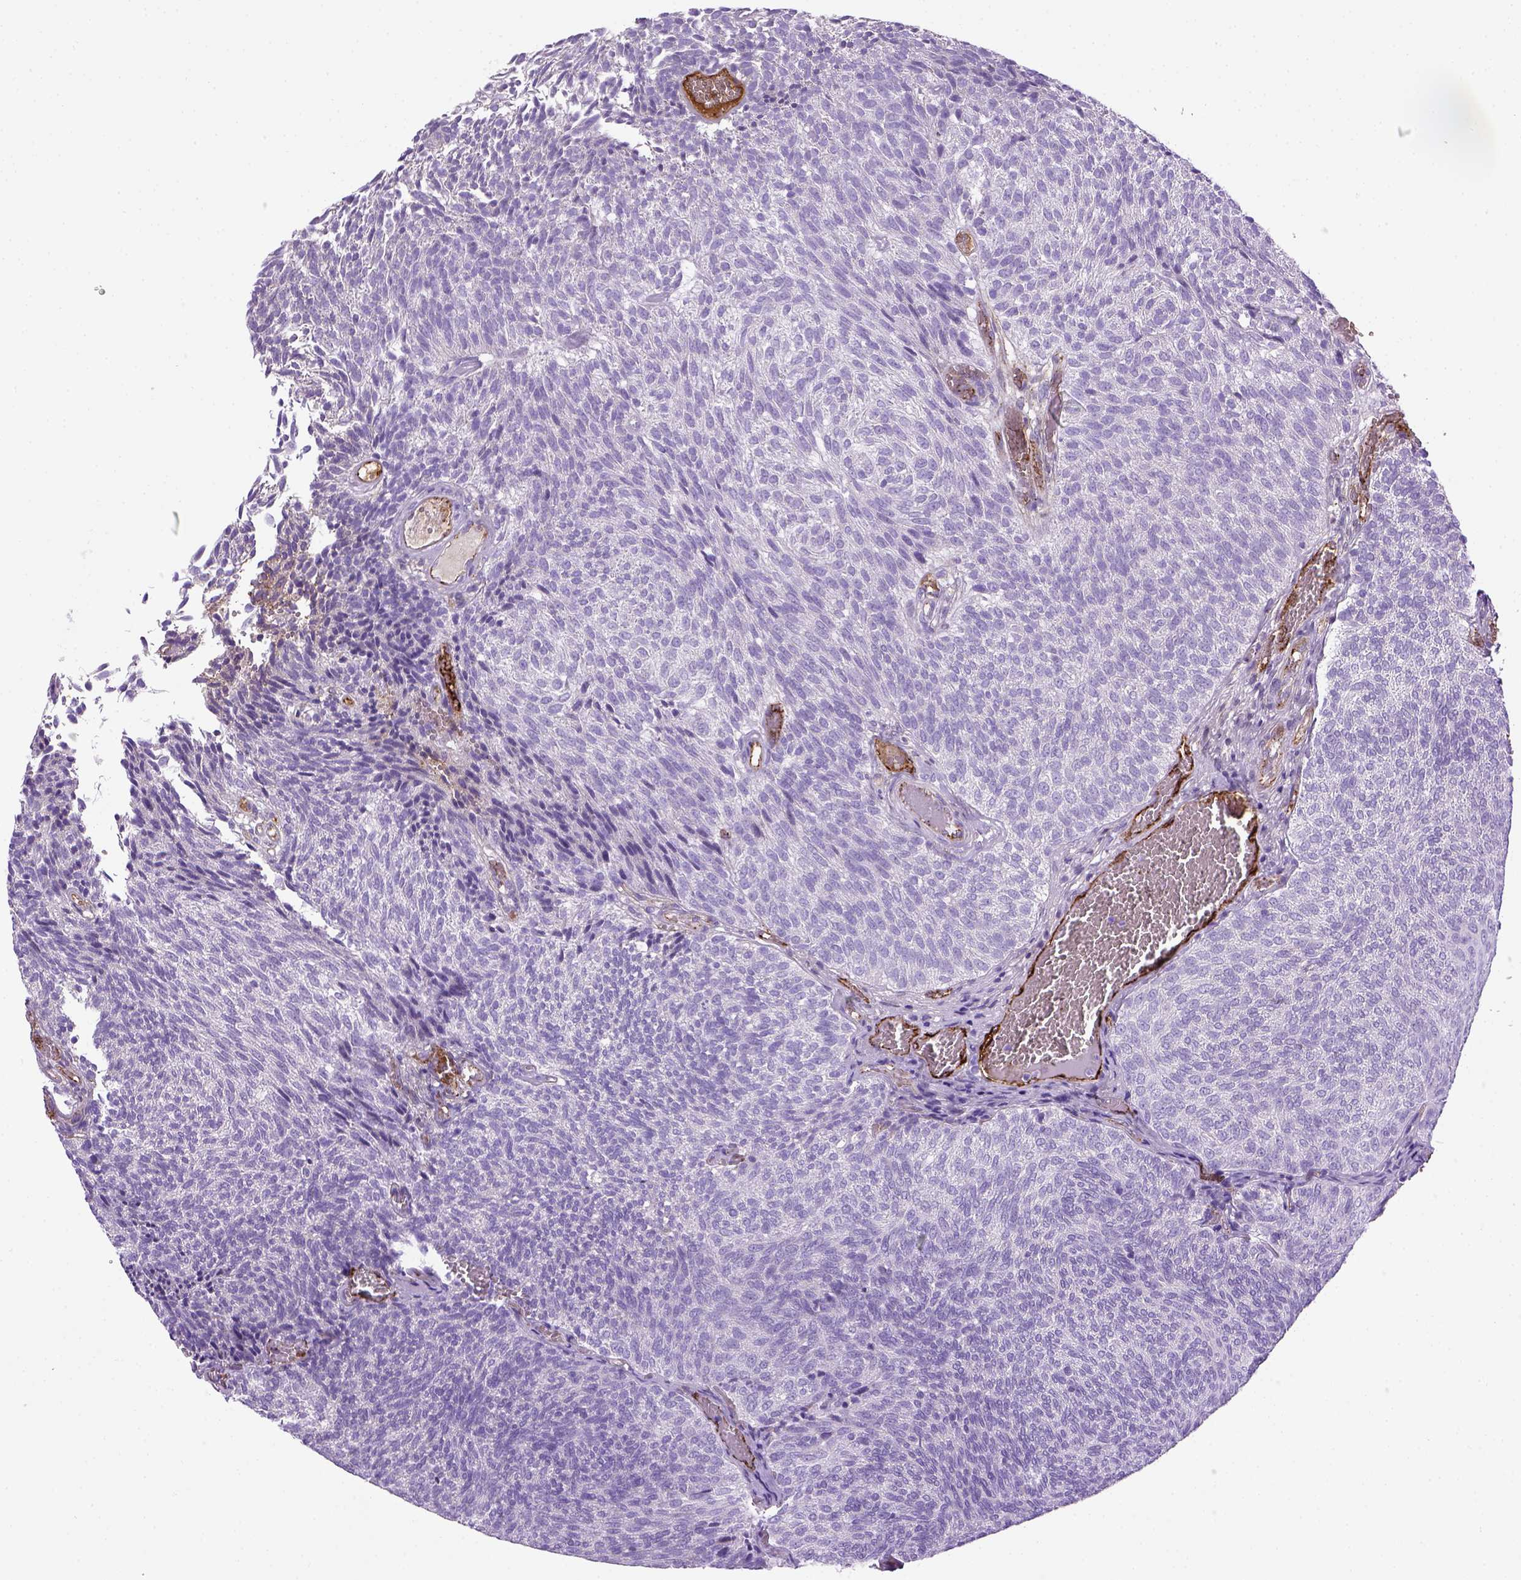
{"staining": {"intensity": "negative", "quantity": "none", "location": "none"}, "tissue": "urothelial cancer", "cell_type": "Tumor cells", "image_type": "cancer", "snomed": [{"axis": "morphology", "description": "Urothelial carcinoma, Low grade"}, {"axis": "topography", "description": "Urinary bladder"}], "caption": "Tumor cells are negative for brown protein staining in low-grade urothelial carcinoma.", "gene": "VWF", "patient": {"sex": "male", "age": 77}}